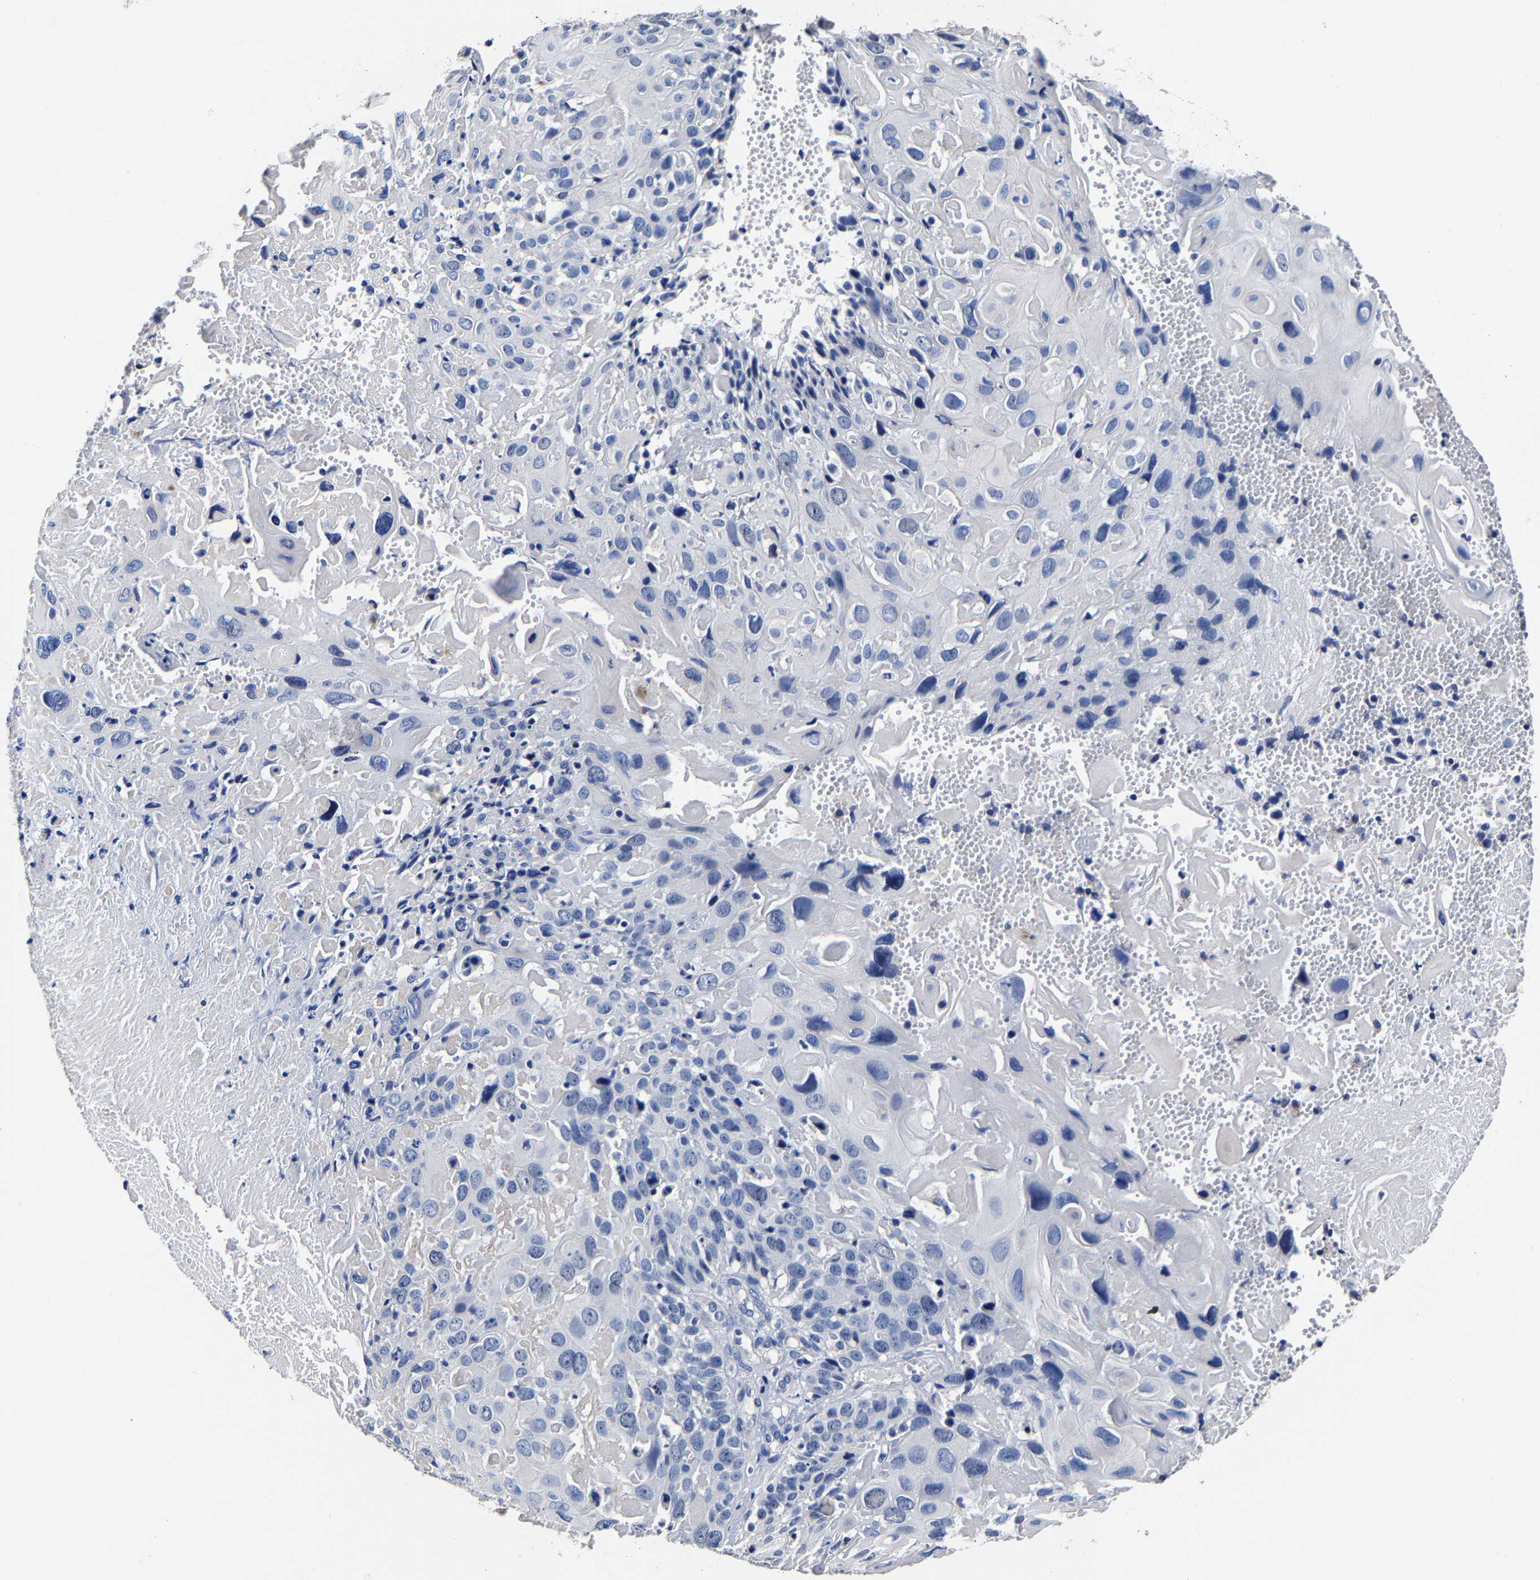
{"staining": {"intensity": "negative", "quantity": "none", "location": "none"}, "tissue": "cervical cancer", "cell_type": "Tumor cells", "image_type": "cancer", "snomed": [{"axis": "morphology", "description": "Squamous cell carcinoma, NOS"}, {"axis": "topography", "description": "Cervix"}], "caption": "Immunohistochemical staining of human cervical squamous cell carcinoma demonstrates no significant positivity in tumor cells.", "gene": "AKAP4", "patient": {"sex": "female", "age": 74}}